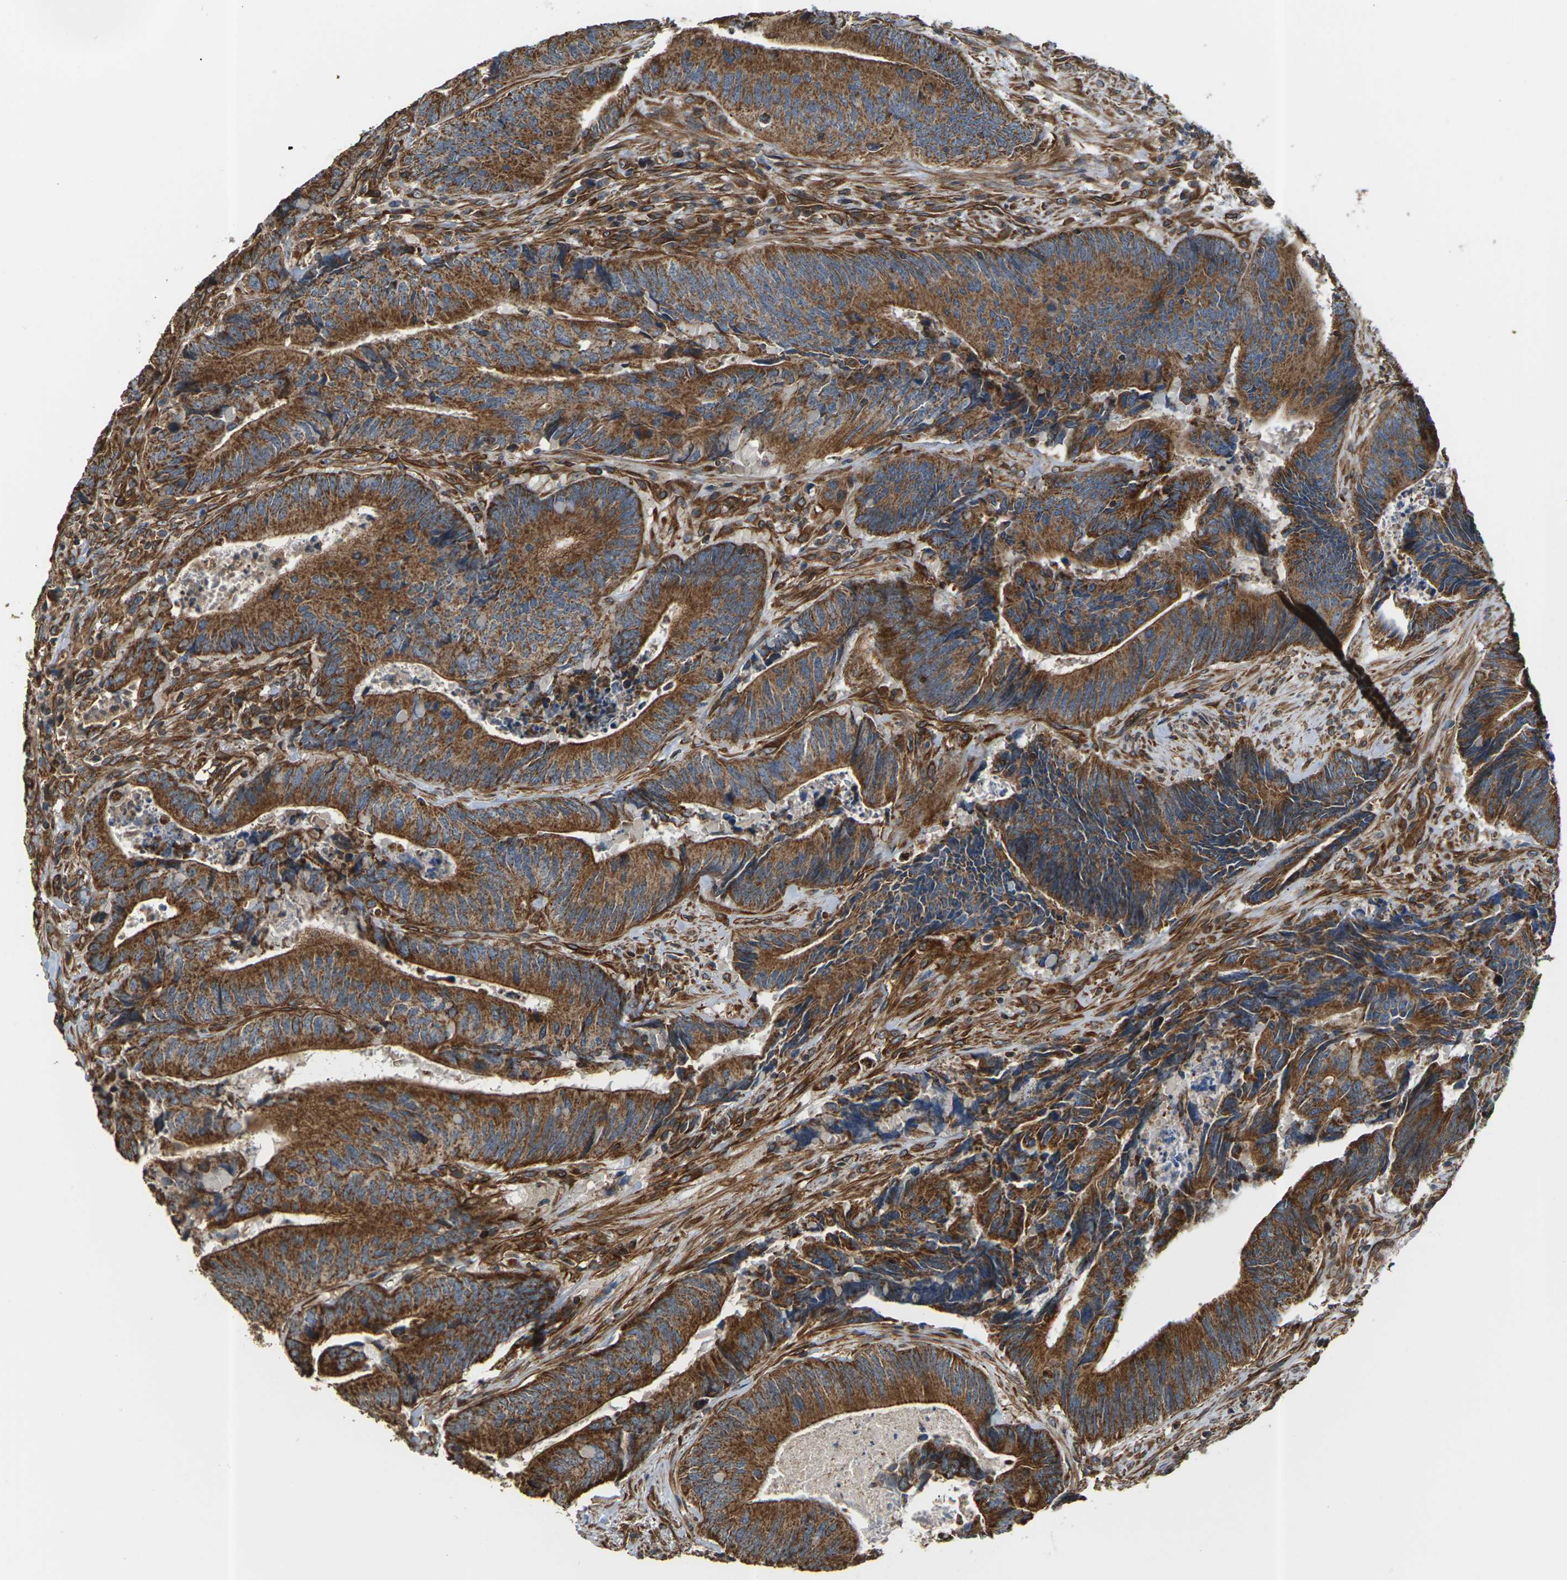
{"staining": {"intensity": "strong", "quantity": ">75%", "location": "cytoplasmic/membranous"}, "tissue": "colorectal cancer", "cell_type": "Tumor cells", "image_type": "cancer", "snomed": [{"axis": "morphology", "description": "Normal tissue, NOS"}, {"axis": "morphology", "description": "Adenocarcinoma, NOS"}, {"axis": "topography", "description": "Colon"}], "caption": "Colorectal adenocarcinoma stained with DAB IHC displays high levels of strong cytoplasmic/membranous expression in about >75% of tumor cells.", "gene": "PCDHB4", "patient": {"sex": "male", "age": 56}}